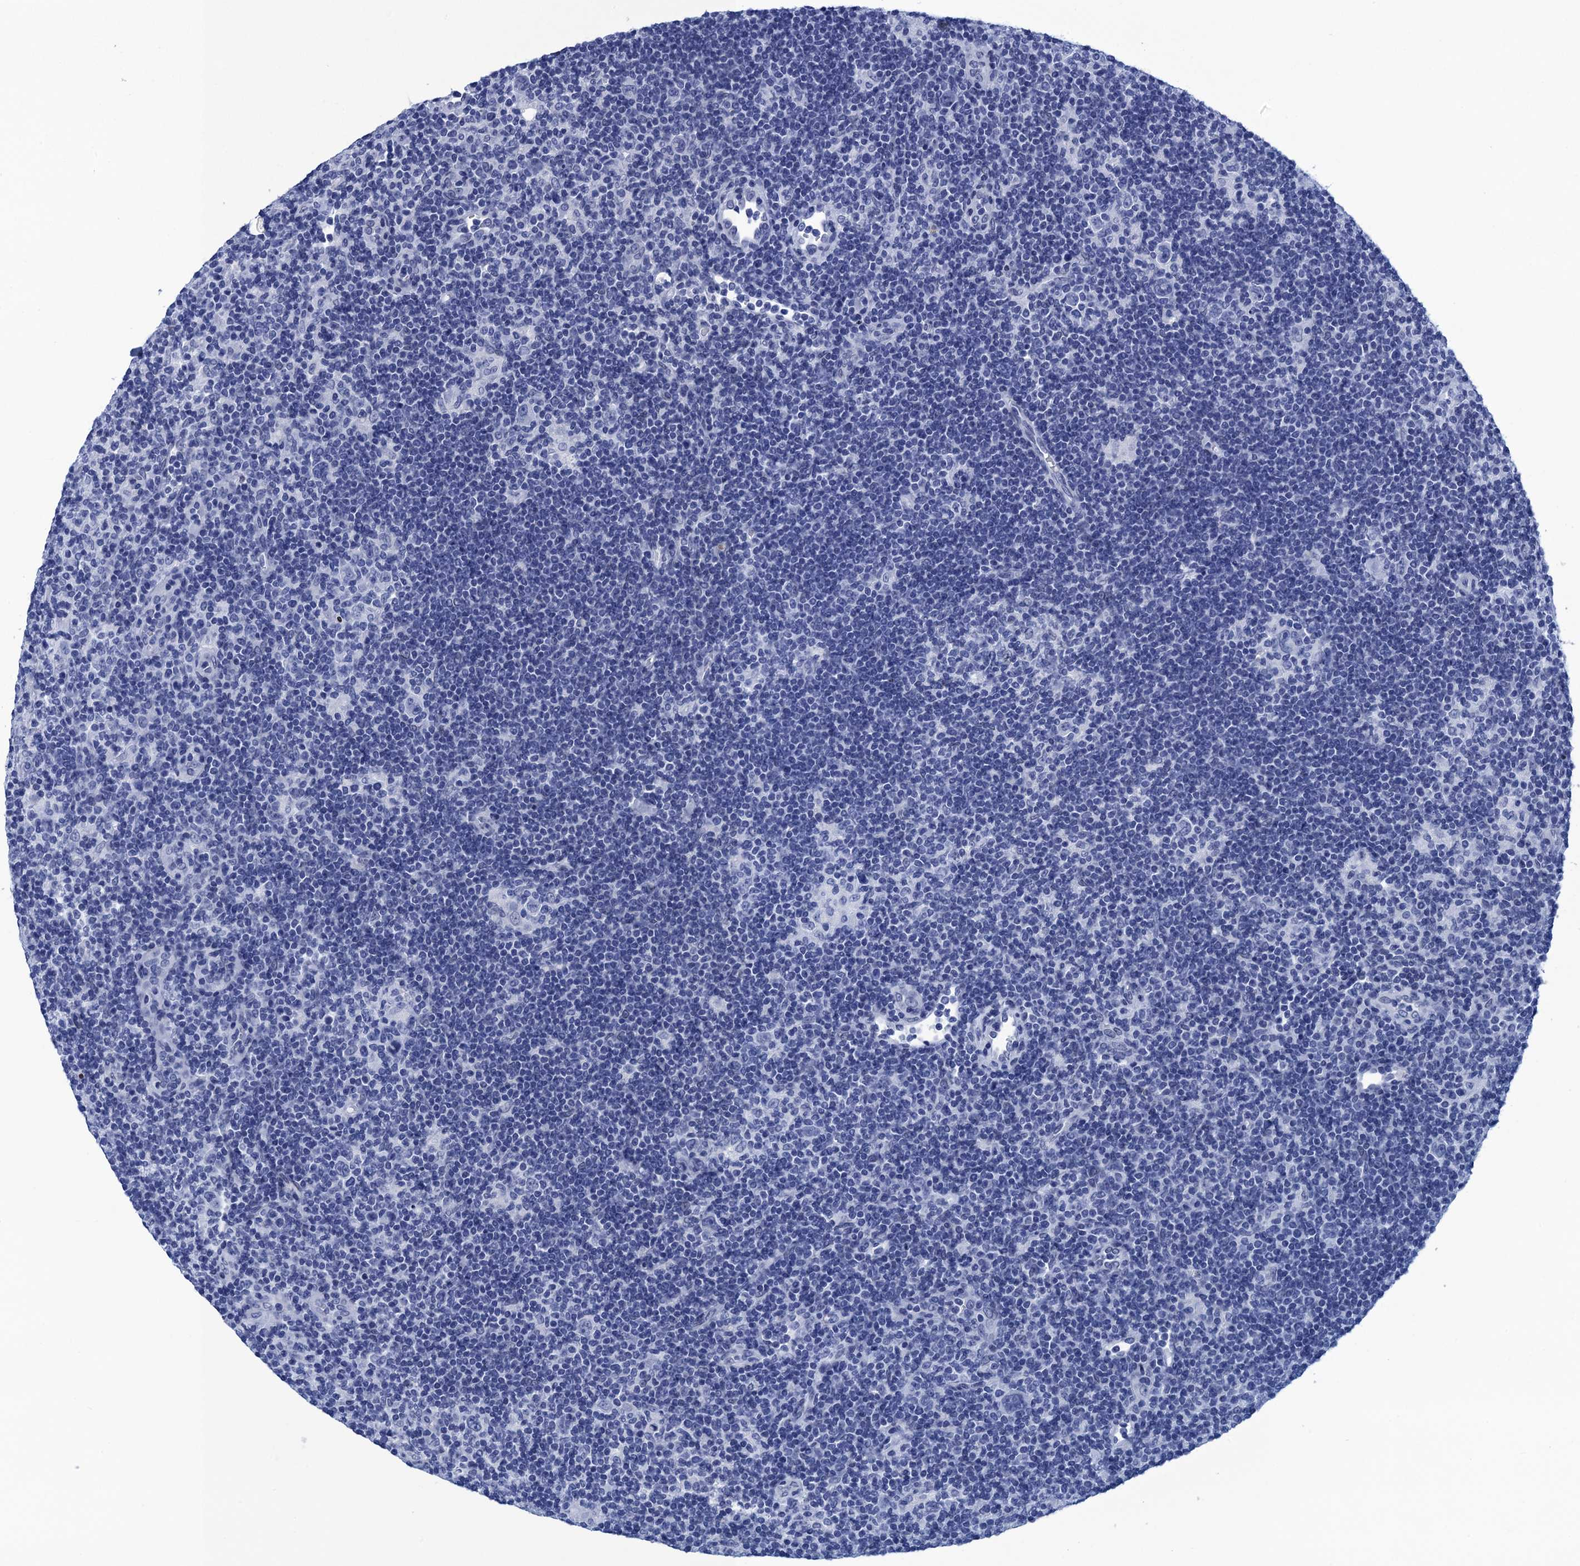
{"staining": {"intensity": "negative", "quantity": "none", "location": "none"}, "tissue": "lymphoma", "cell_type": "Tumor cells", "image_type": "cancer", "snomed": [{"axis": "morphology", "description": "Hodgkin's disease, NOS"}, {"axis": "topography", "description": "Lymph node"}], "caption": "Tumor cells show no significant positivity in lymphoma.", "gene": "METTL25", "patient": {"sex": "female", "age": 57}}